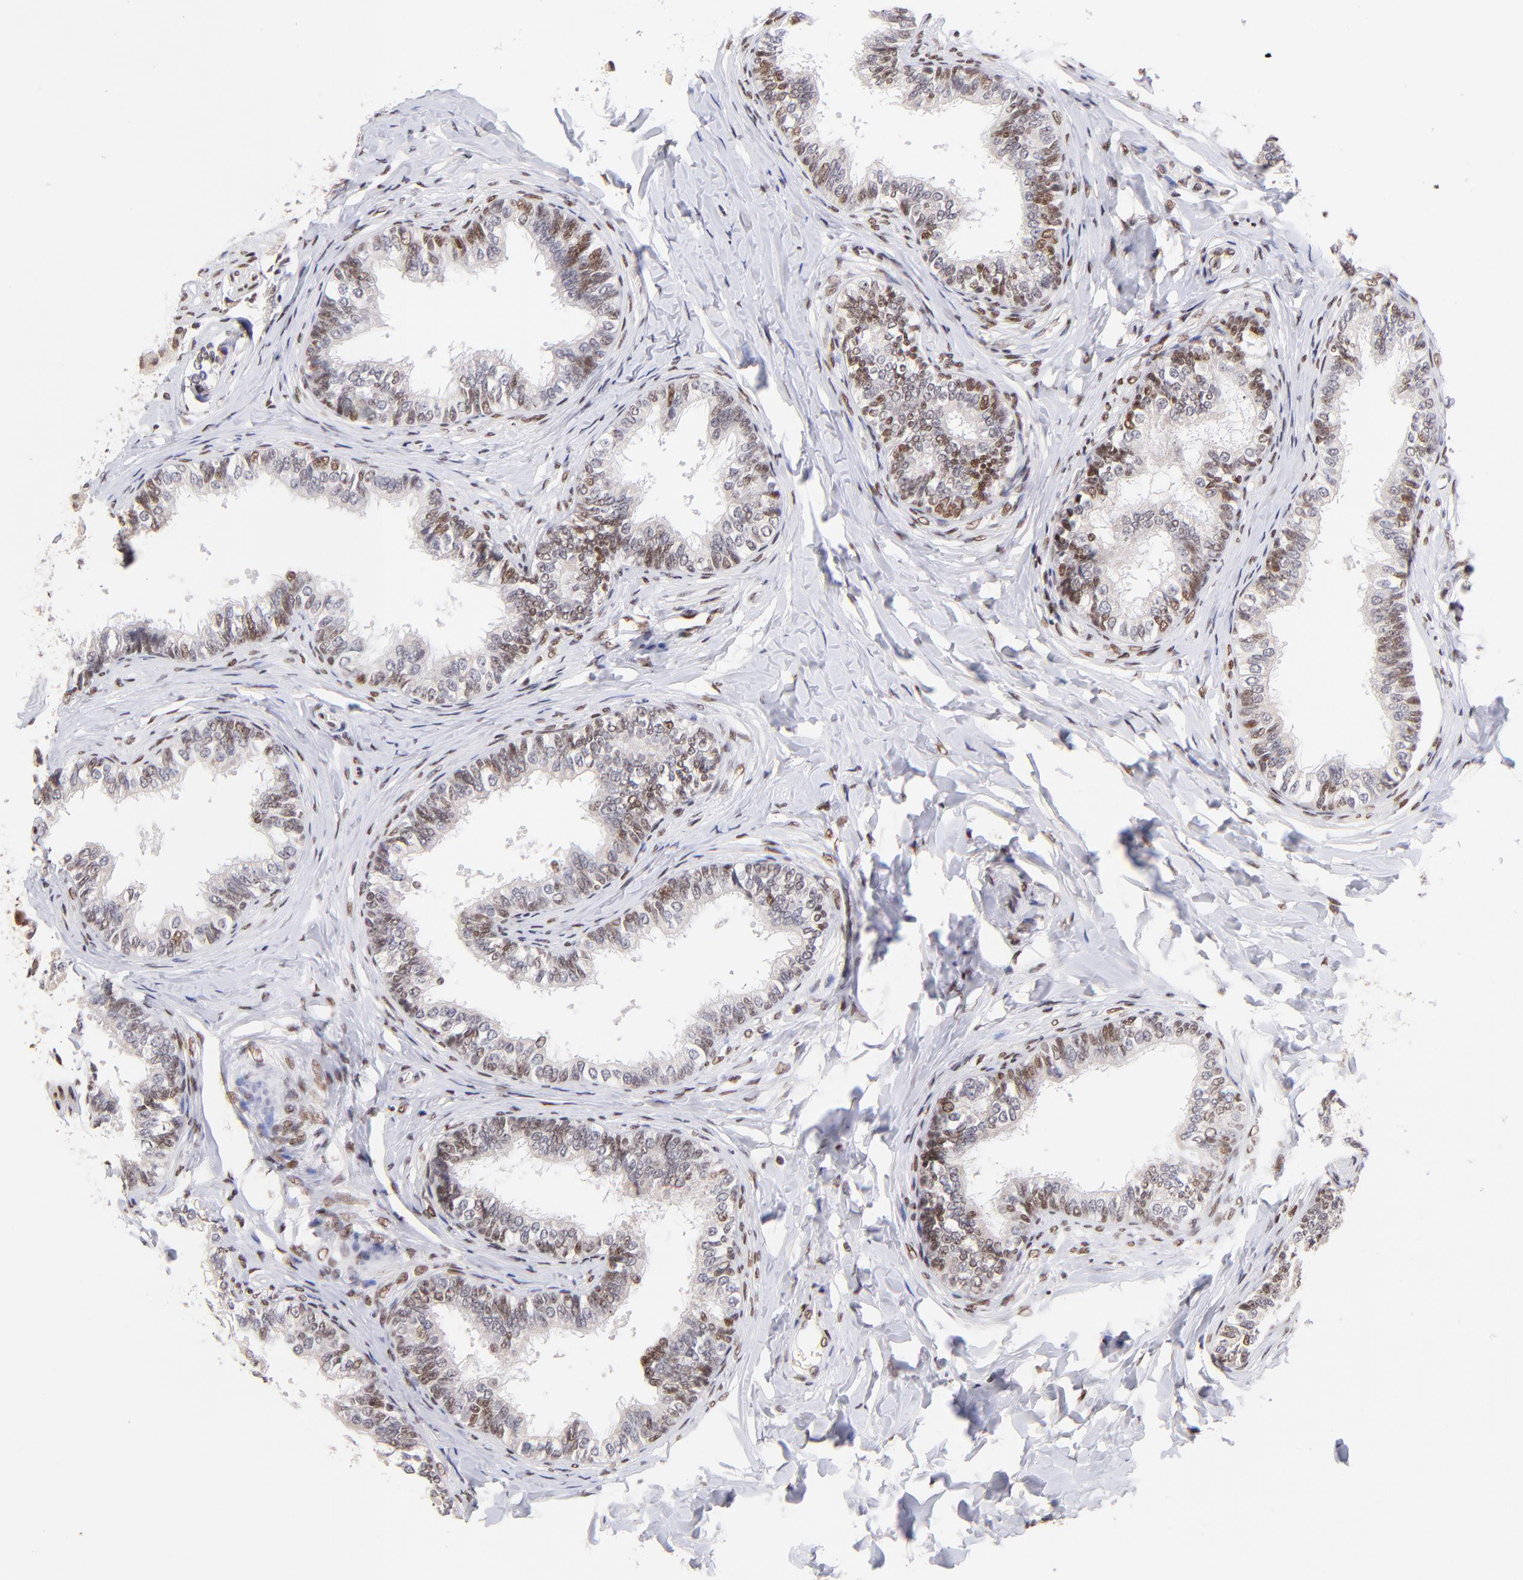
{"staining": {"intensity": "moderate", "quantity": ">75%", "location": "nuclear"}, "tissue": "epididymis", "cell_type": "Glandular cells", "image_type": "normal", "snomed": [{"axis": "morphology", "description": "Normal tissue, NOS"}, {"axis": "topography", "description": "Epididymis"}], "caption": "A micrograph of epididymis stained for a protein shows moderate nuclear brown staining in glandular cells. The staining is performed using DAB (3,3'-diaminobenzidine) brown chromogen to label protein expression. The nuclei are counter-stained blue using hematoxylin.", "gene": "MIDEAS", "patient": {"sex": "male", "age": 26}}